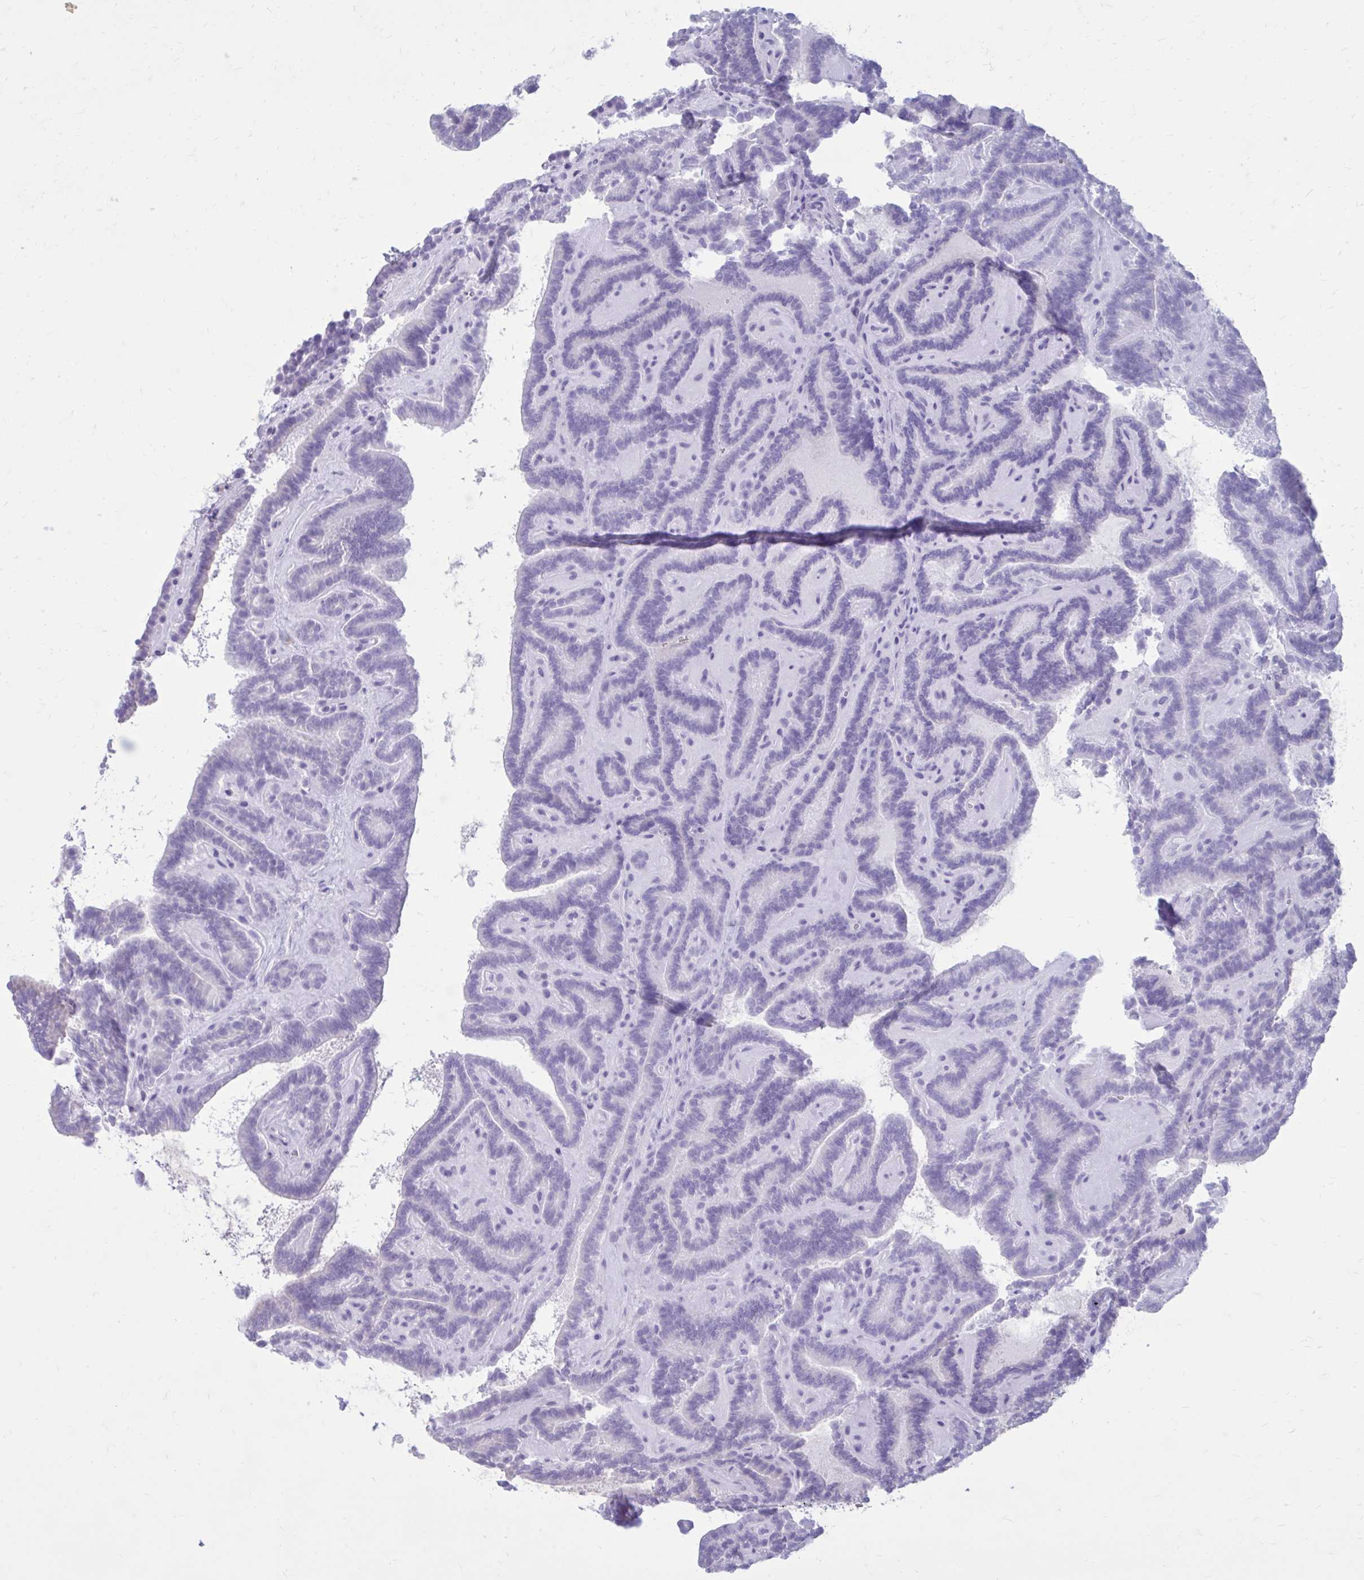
{"staining": {"intensity": "negative", "quantity": "none", "location": "none"}, "tissue": "thyroid cancer", "cell_type": "Tumor cells", "image_type": "cancer", "snomed": [{"axis": "morphology", "description": "Papillary adenocarcinoma, NOS"}, {"axis": "topography", "description": "Thyroid gland"}], "caption": "A photomicrograph of human papillary adenocarcinoma (thyroid) is negative for staining in tumor cells.", "gene": "PROSER1", "patient": {"sex": "female", "age": 21}}